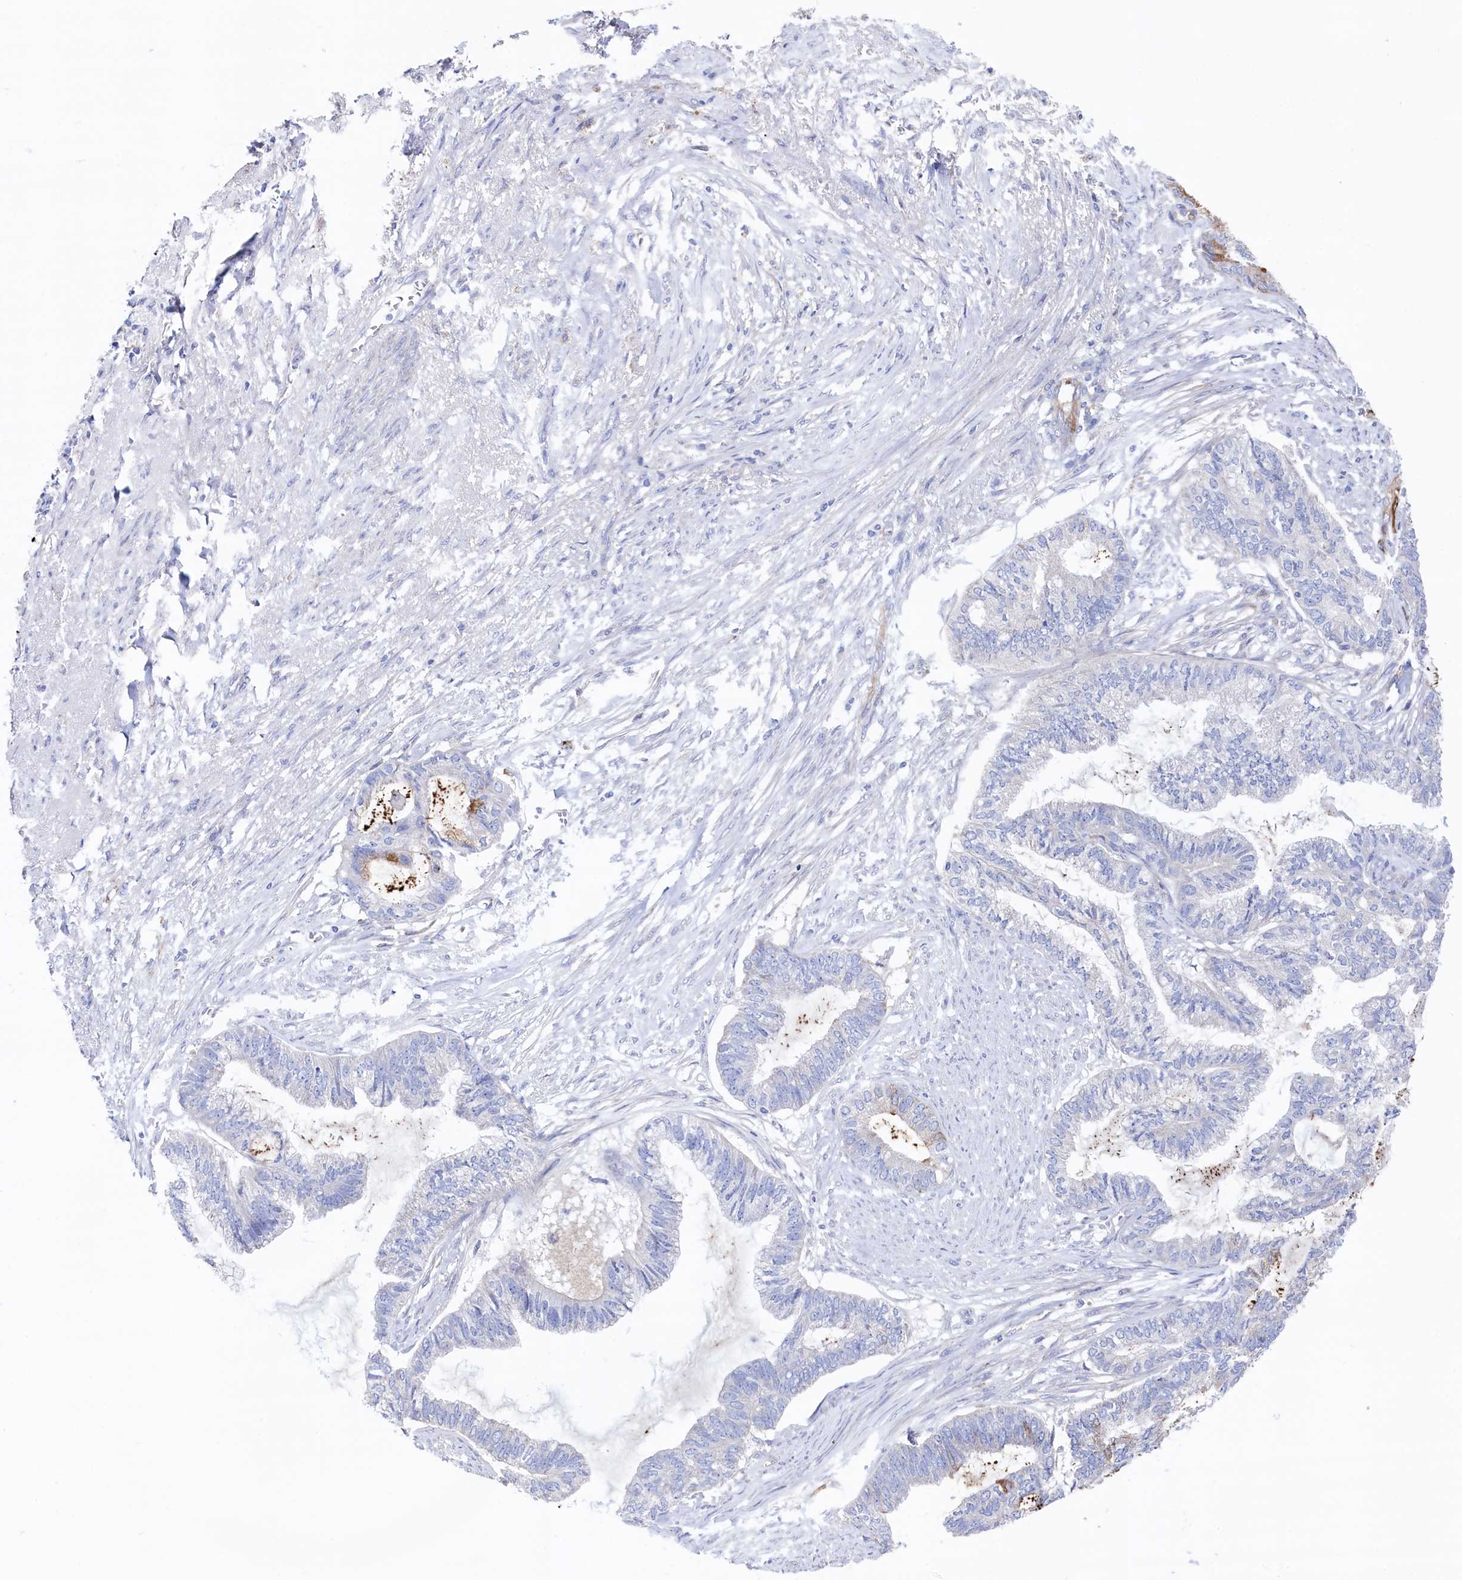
{"staining": {"intensity": "moderate", "quantity": "25%-75%", "location": "cytoplasmic/membranous"}, "tissue": "endometrial cancer", "cell_type": "Tumor cells", "image_type": "cancer", "snomed": [{"axis": "morphology", "description": "Adenocarcinoma, NOS"}, {"axis": "topography", "description": "Endometrium"}], "caption": "Immunohistochemical staining of human adenocarcinoma (endometrial) displays medium levels of moderate cytoplasmic/membranous protein staining in about 25%-75% of tumor cells.", "gene": "C12orf73", "patient": {"sex": "female", "age": 86}}